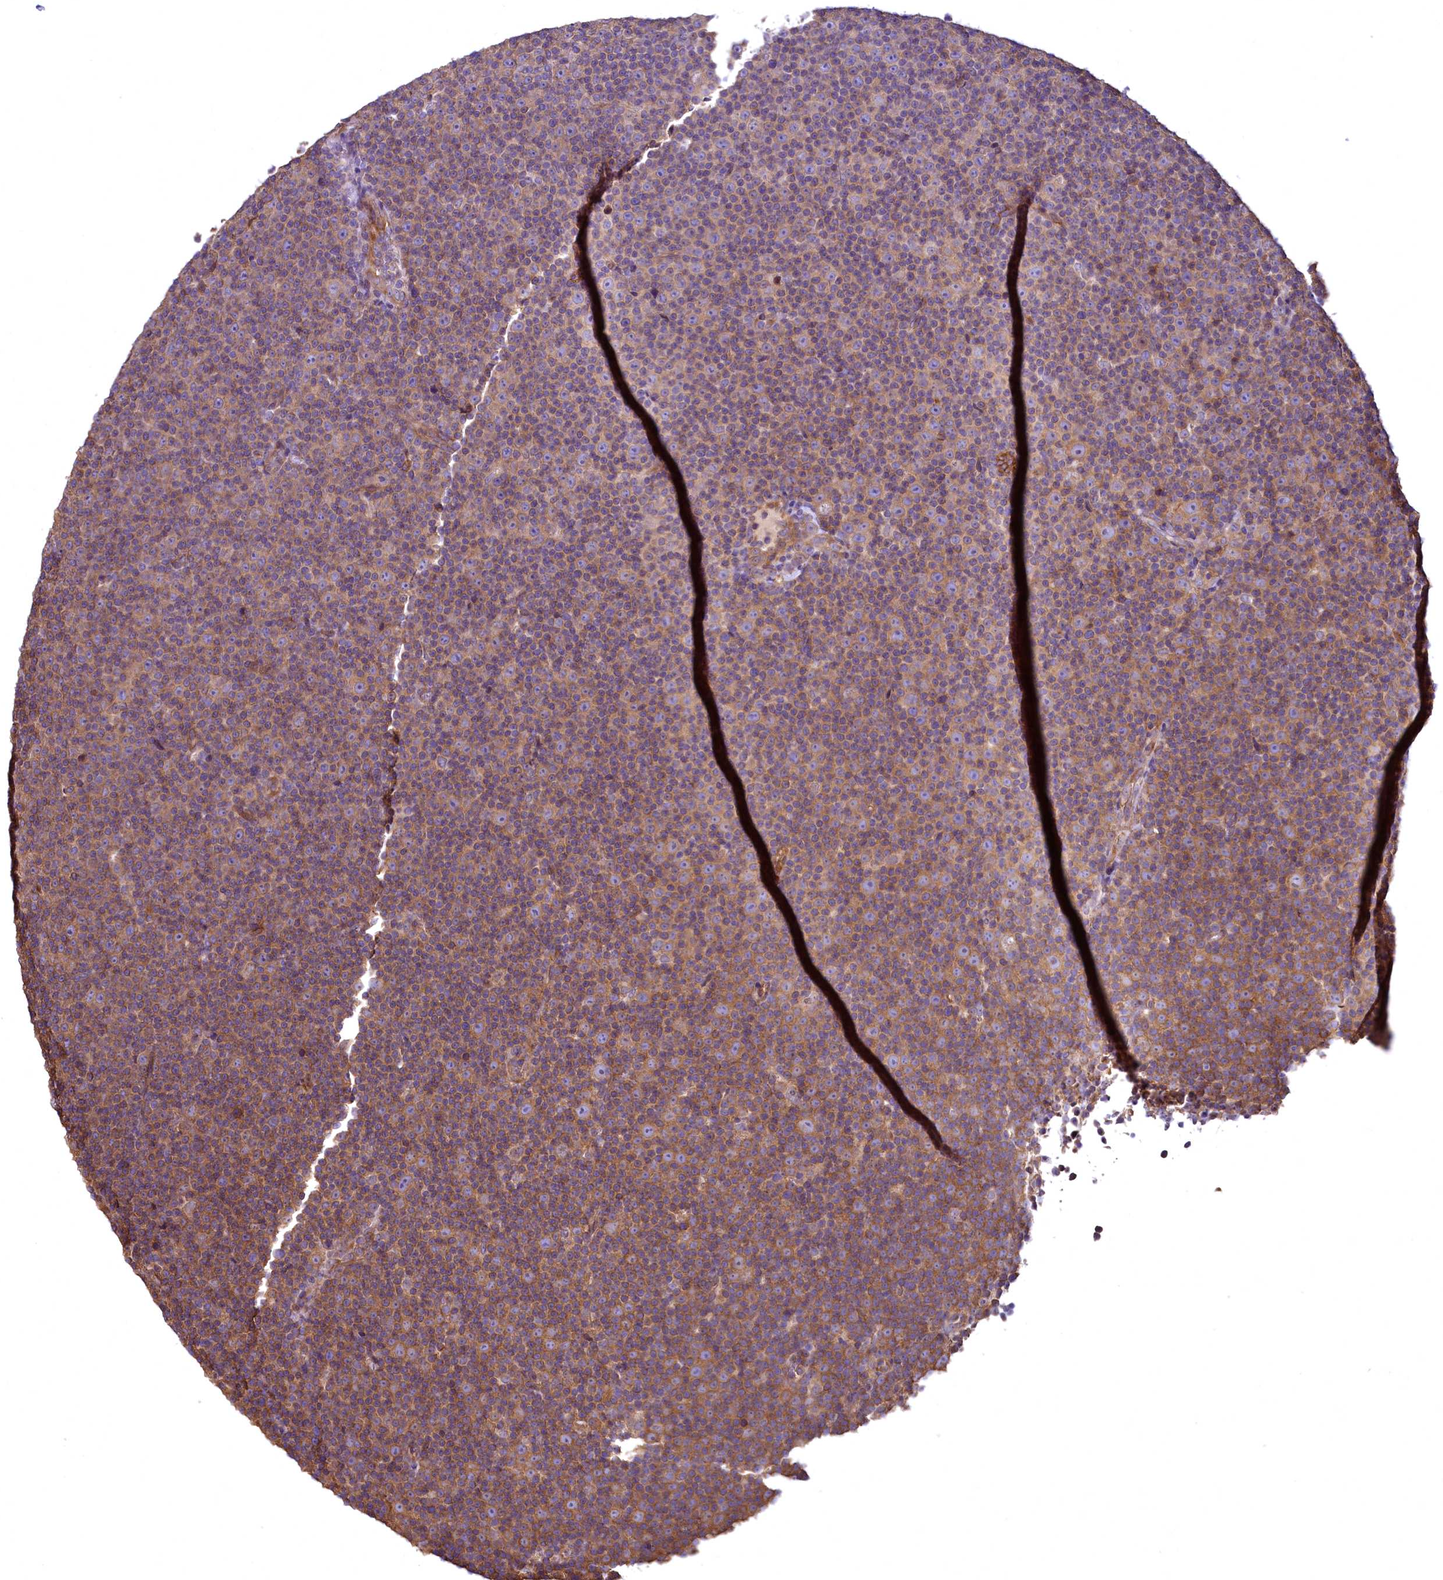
{"staining": {"intensity": "moderate", "quantity": ">75%", "location": "cytoplasmic/membranous"}, "tissue": "lymphoma", "cell_type": "Tumor cells", "image_type": "cancer", "snomed": [{"axis": "morphology", "description": "Malignant lymphoma, non-Hodgkin's type, Low grade"}, {"axis": "topography", "description": "Lymph node"}], "caption": "Immunohistochemical staining of low-grade malignant lymphoma, non-Hodgkin's type reveals moderate cytoplasmic/membranous protein expression in approximately >75% of tumor cells.", "gene": "TBCEL", "patient": {"sex": "female", "age": 67}}